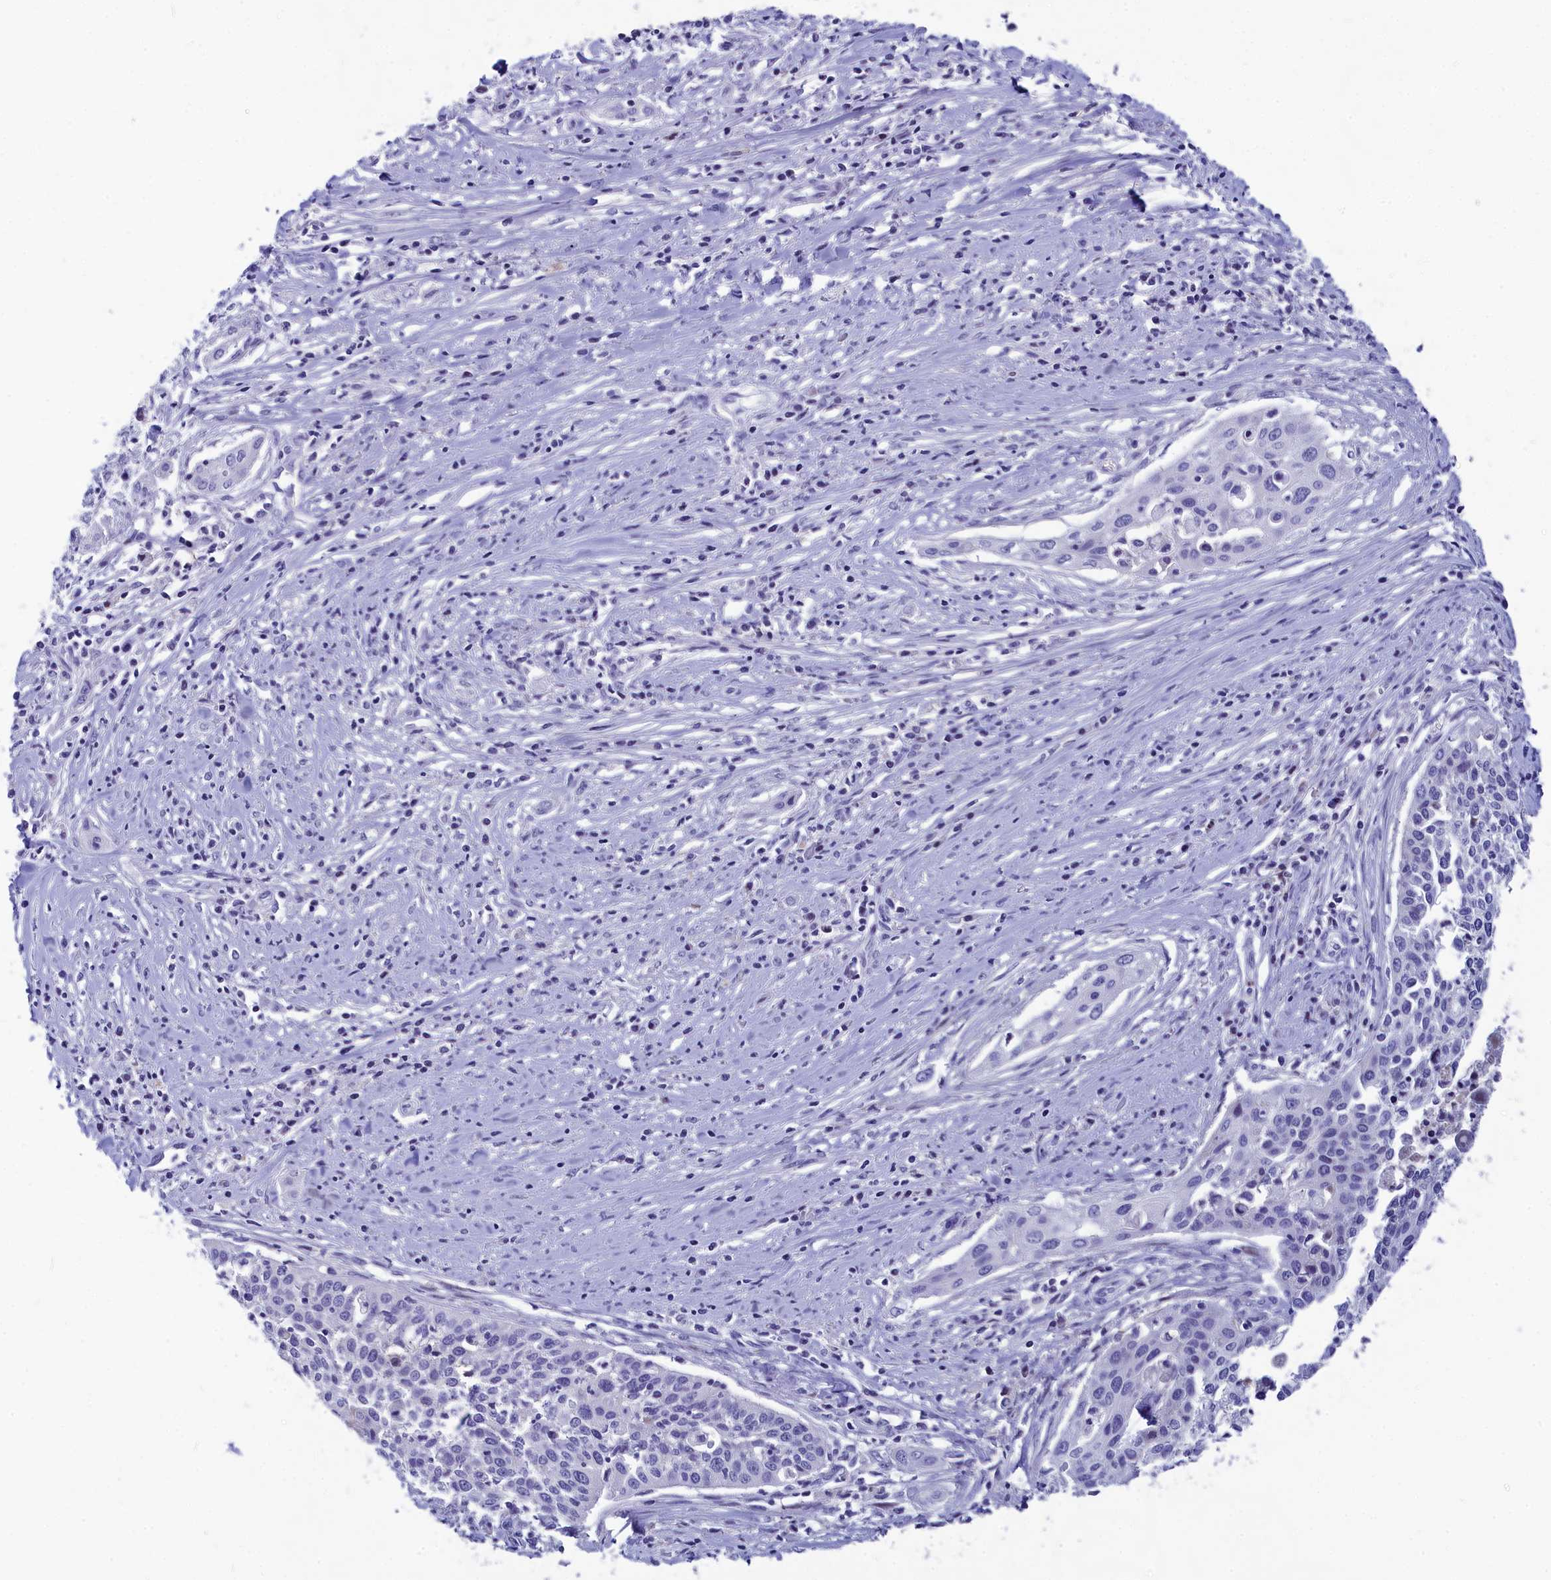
{"staining": {"intensity": "negative", "quantity": "none", "location": "none"}, "tissue": "cervical cancer", "cell_type": "Tumor cells", "image_type": "cancer", "snomed": [{"axis": "morphology", "description": "Squamous cell carcinoma, NOS"}, {"axis": "topography", "description": "Cervix"}], "caption": "Immunohistochemistry (IHC) histopathology image of cervical cancer (squamous cell carcinoma) stained for a protein (brown), which exhibits no positivity in tumor cells.", "gene": "NKPD1", "patient": {"sex": "female", "age": 34}}